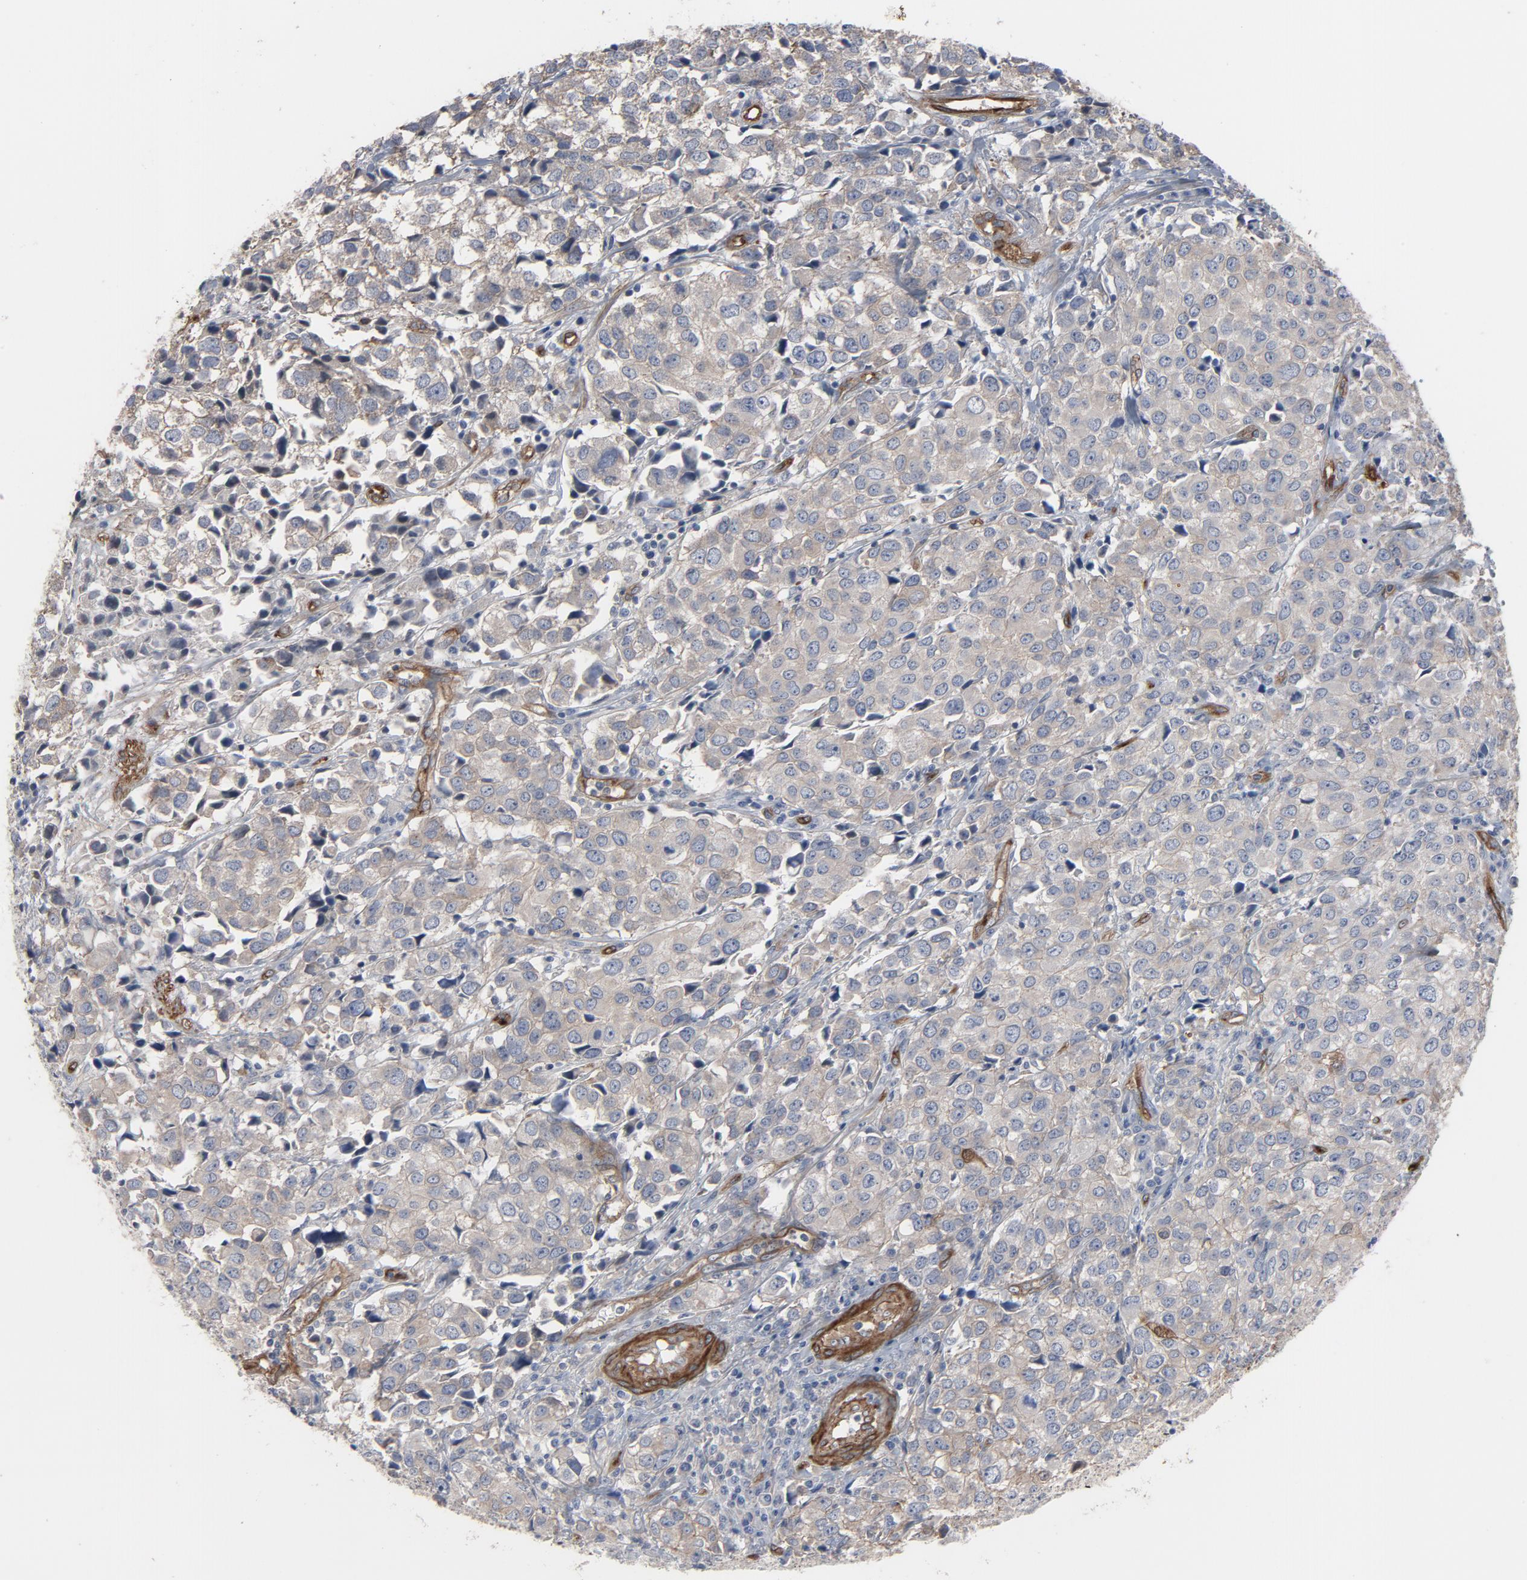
{"staining": {"intensity": "negative", "quantity": "none", "location": "none"}, "tissue": "urothelial cancer", "cell_type": "Tumor cells", "image_type": "cancer", "snomed": [{"axis": "morphology", "description": "Urothelial carcinoma, High grade"}, {"axis": "topography", "description": "Urinary bladder"}], "caption": "Urothelial cancer stained for a protein using immunohistochemistry displays no staining tumor cells.", "gene": "KDR", "patient": {"sex": "female", "age": 75}}